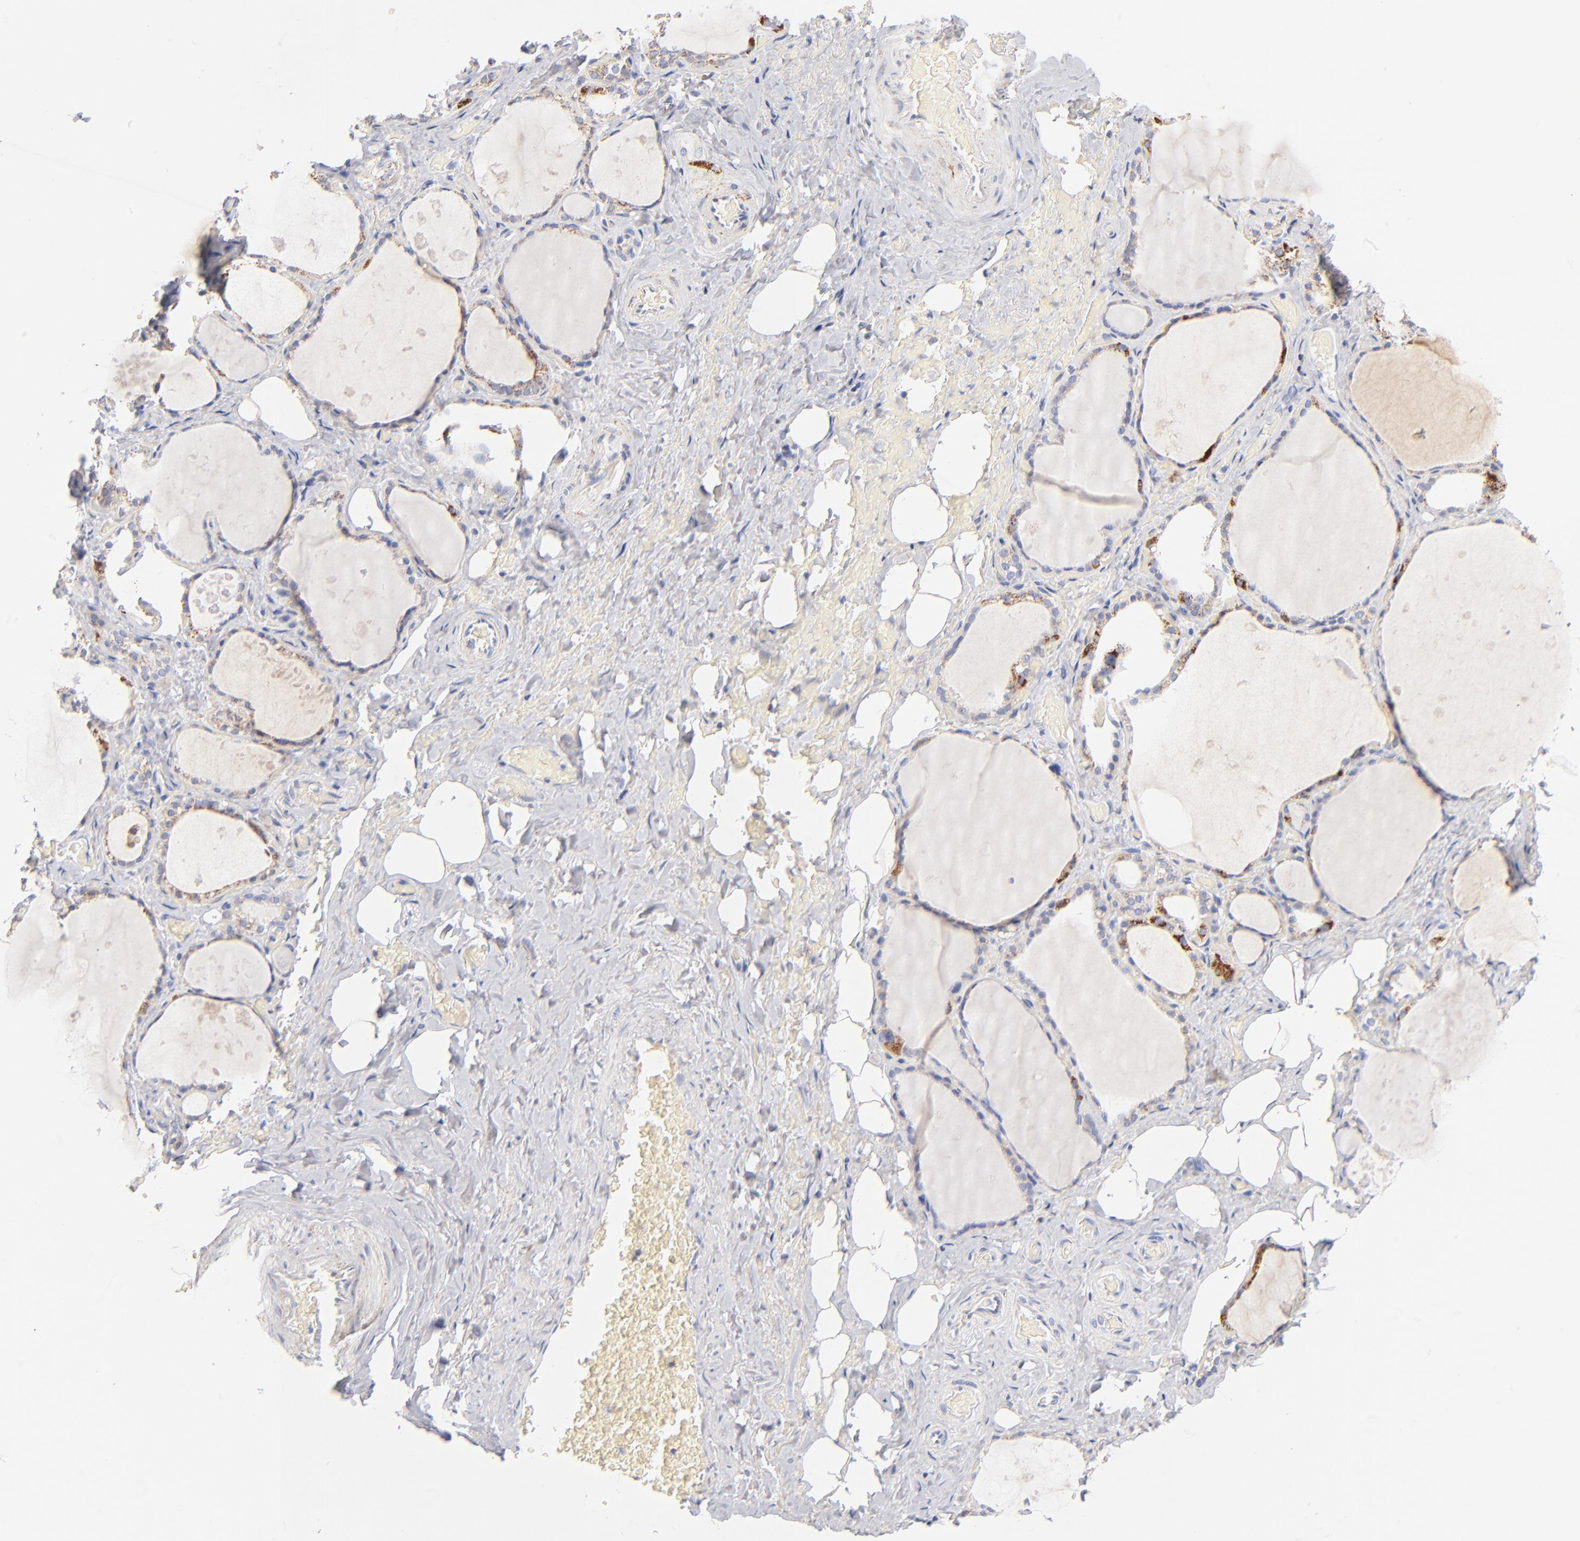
{"staining": {"intensity": "moderate", "quantity": "<25%", "location": "cytoplasmic/membranous"}, "tissue": "thyroid gland", "cell_type": "Glandular cells", "image_type": "normal", "snomed": [{"axis": "morphology", "description": "Normal tissue, NOS"}, {"axis": "topography", "description": "Thyroid gland"}], "caption": "Protein expression analysis of normal thyroid gland demonstrates moderate cytoplasmic/membranous expression in approximately <25% of glandular cells. (Stains: DAB (3,3'-diaminobenzidine) in brown, nuclei in blue, Microscopy: brightfield microscopy at high magnification).", "gene": "DLAT", "patient": {"sex": "male", "age": 61}}